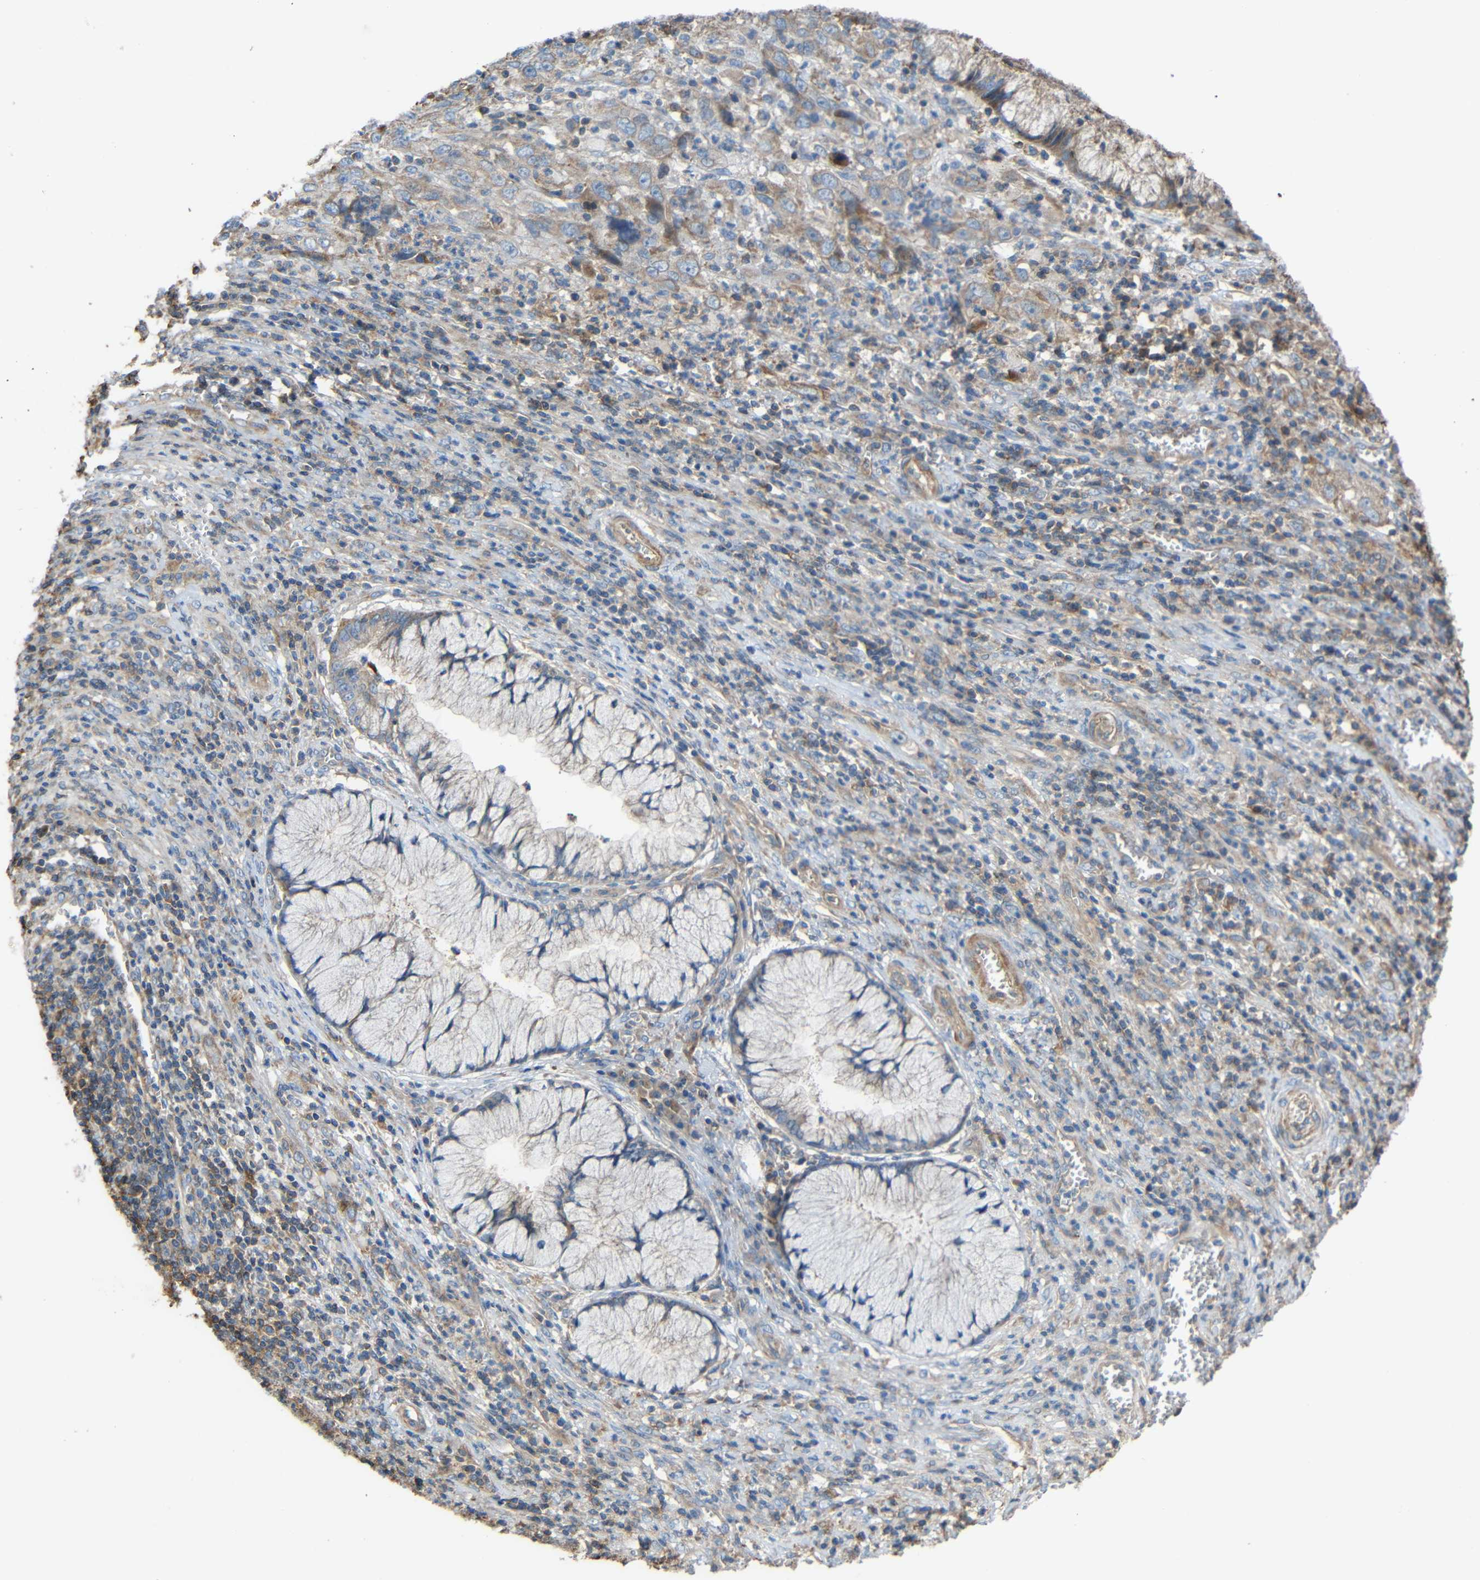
{"staining": {"intensity": "weak", "quantity": "<25%", "location": "cytoplasmic/membranous"}, "tissue": "cervical cancer", "cell_type": "Tumor cells", "image_type": "cancer", "snomed": [{"axis": "morphology", "description": "Squamous cell carcinoma, NOS"}, {"axis": "topography", "description": "Cervix"}], "caption": "Immunohistochemistry (IHC) of human cervical cancer reveals no expression in tumor cells.", "gene": "RHOT2", "patient": {"sex": "female", "age": 32}}